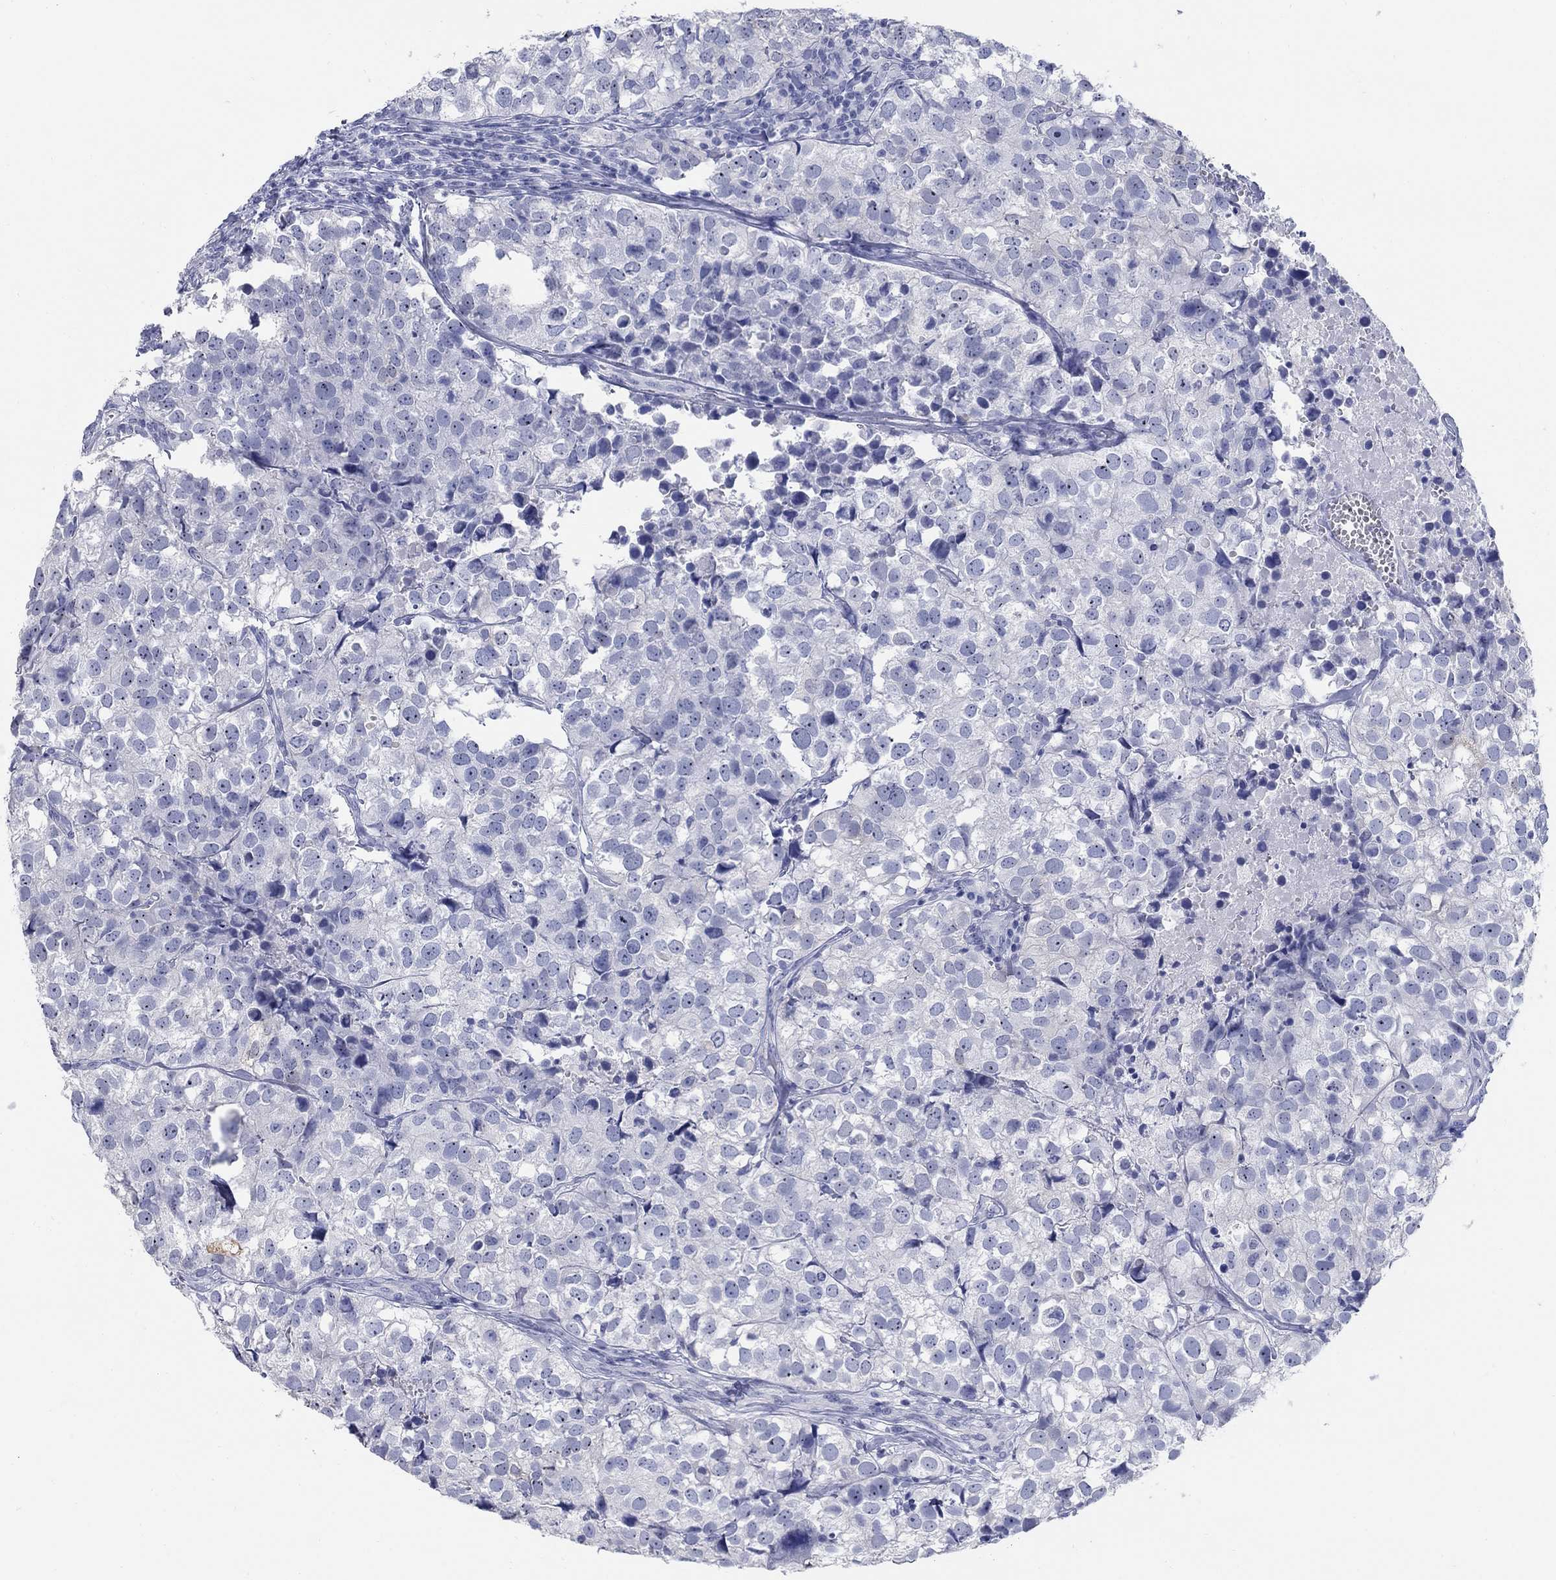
{"staining": {"intensity": "negative", "quantity": "none", "location": "none"}, "tissue": "breast cancer", "cell_type": "Tumor cells", "image_type": "cancer", "snomed": [{"axis": "morphology", "description": "Duct carcinoma"}, {"axis": "topography", "description": "Breast"}], "caption": "The micrograph reveals no staining of tumor cells in breast cancer. Brightfield microscopy of IHC stained with DAB (brown) and hematoxylin (blue), captured at high magnification.", "gene": "AKR1C2", "patient": {"sex": "female", "age": 30}}